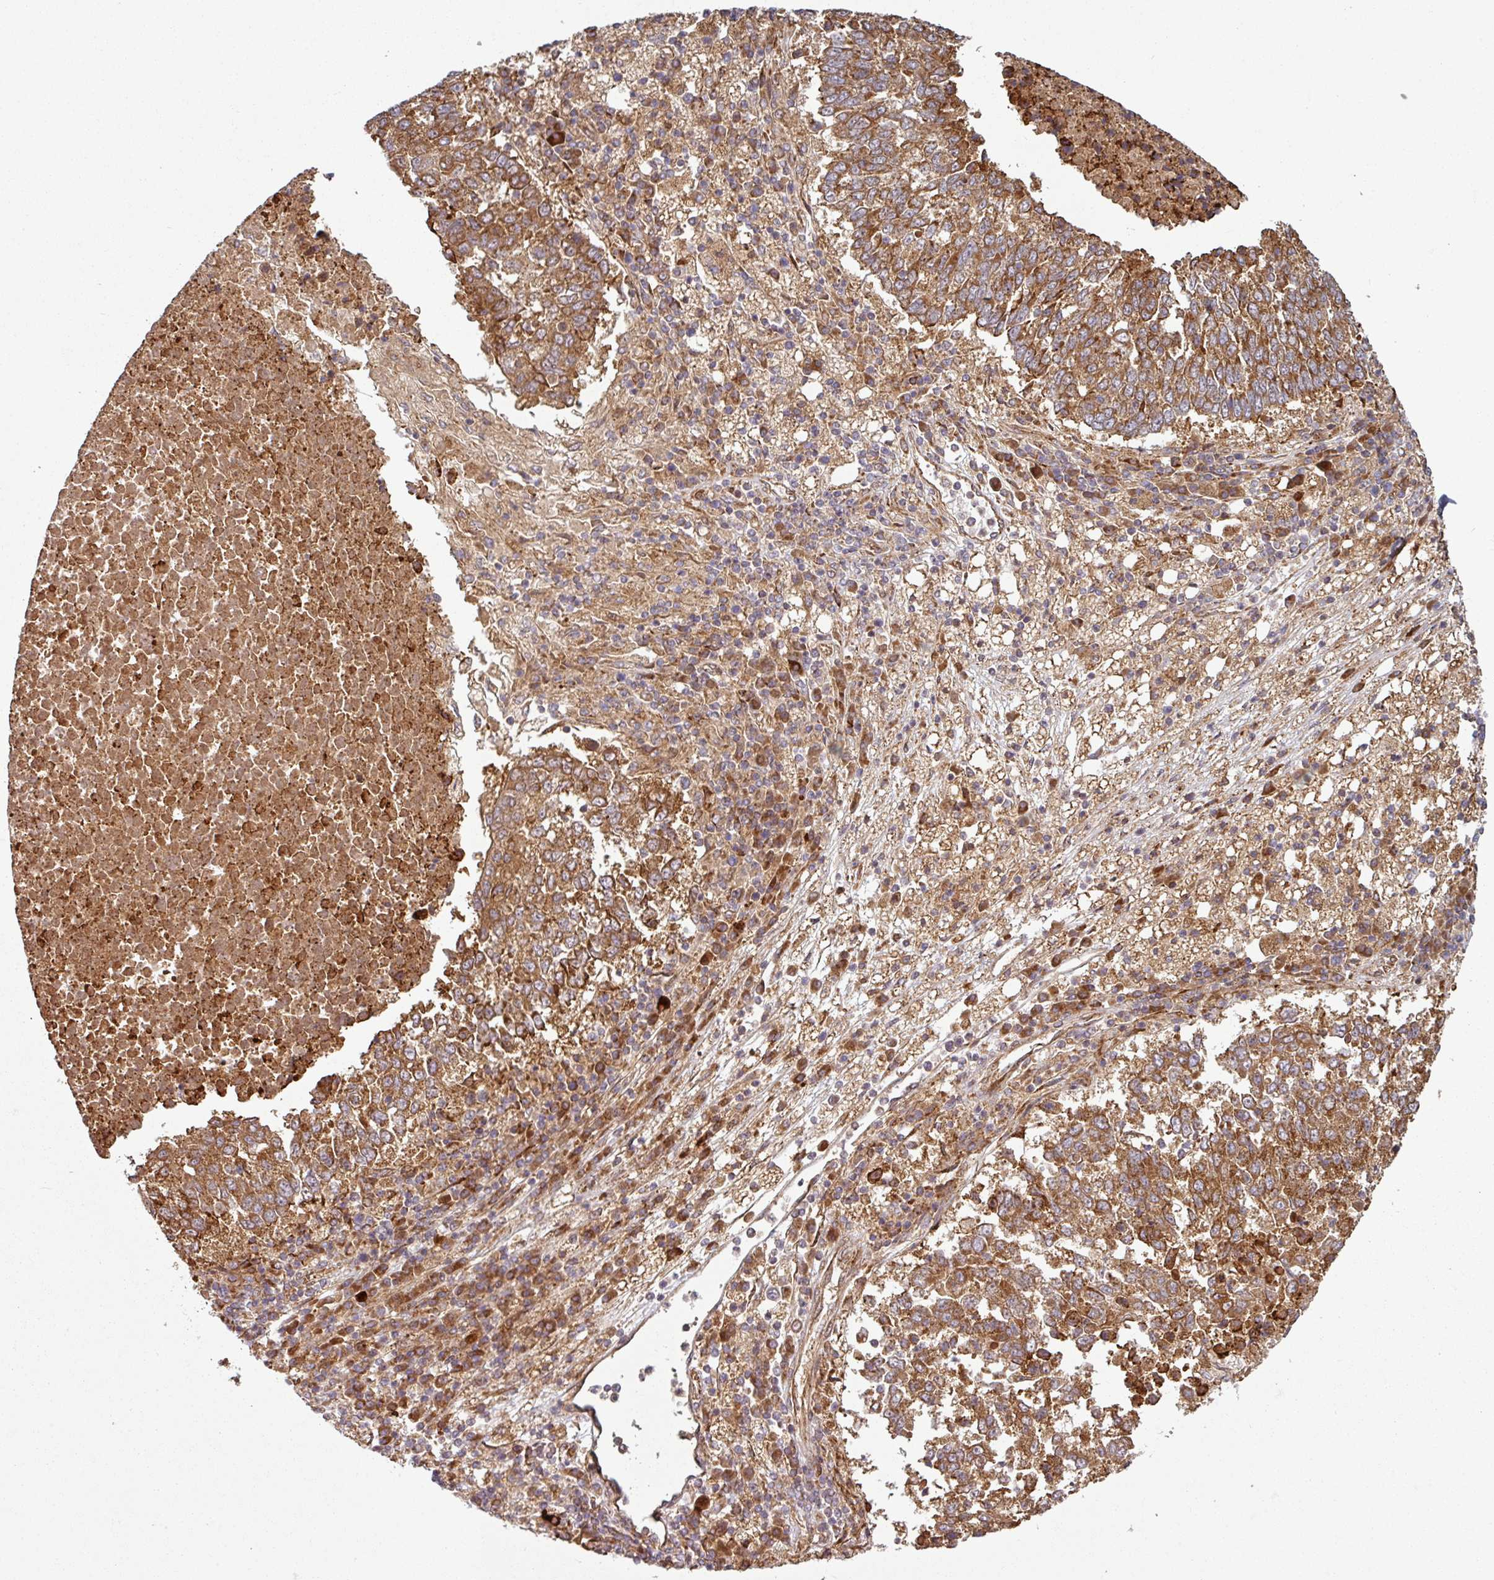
{"staining": {"intensity": "strong", "quantity": ">75%", "location": "cytoplasmic/membranous"}, "tissue": "lung cancer", "cell_type": "Tumor cells", "image_type": "cancer", "snomed": [{"axis": "morphology", "description": "Squamous cell carcinoma, NOS"}, {"axis": "topography", "description": "Lung"}], "caption": "About >75% of tumor cells in squamous cell carcinoma (lung) demonstrate strong cytoplasmic/membranous protein expression as visualized by brown immunohistochemical staining.", "gene": "RAB5A", "patient": {"sex": "male", "age": 73}}